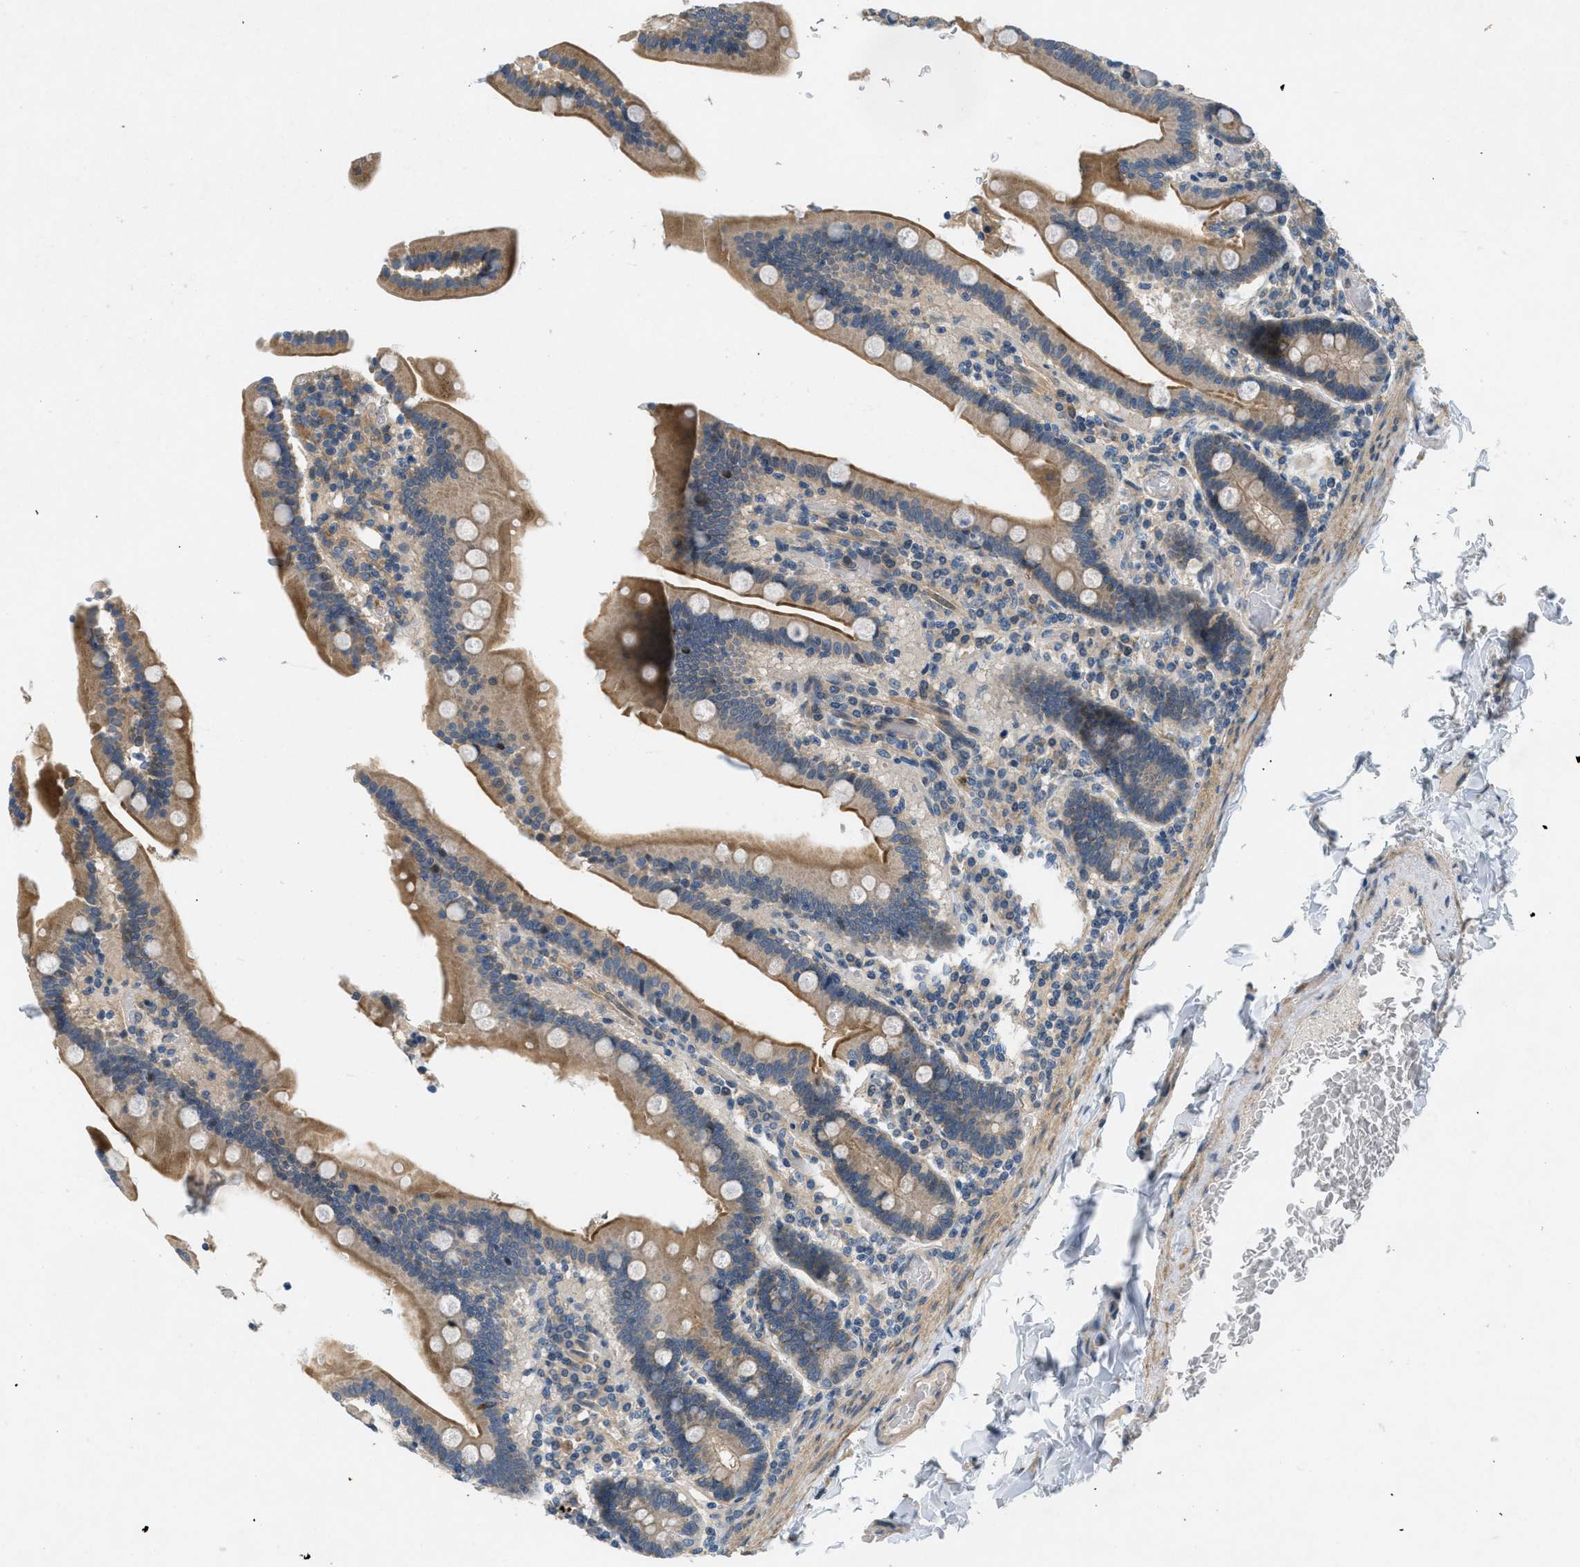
{"staining": {"intensity": "moderate", "quantity": ">75%", "location": "cytoplasmic/membranous"}, "tissue": "duodenum", "cell_type": "Glandular cells", "image_type": "normal", "snomed": [{"axis": "morphology", "description": "Normal tissue, NOS"}, {"axis": "topography", "description": "Duodenum"}], "caption": "Immunohistochemical staining of unremarkable duodenum demonstrates medium levels of moderate cytoplasmic/membranous staining in approximately >75% of glandular cells. Nuclei are stained in blue.", "gene": "ADCY6", "patient": {"sex": "female", "age": 53}}